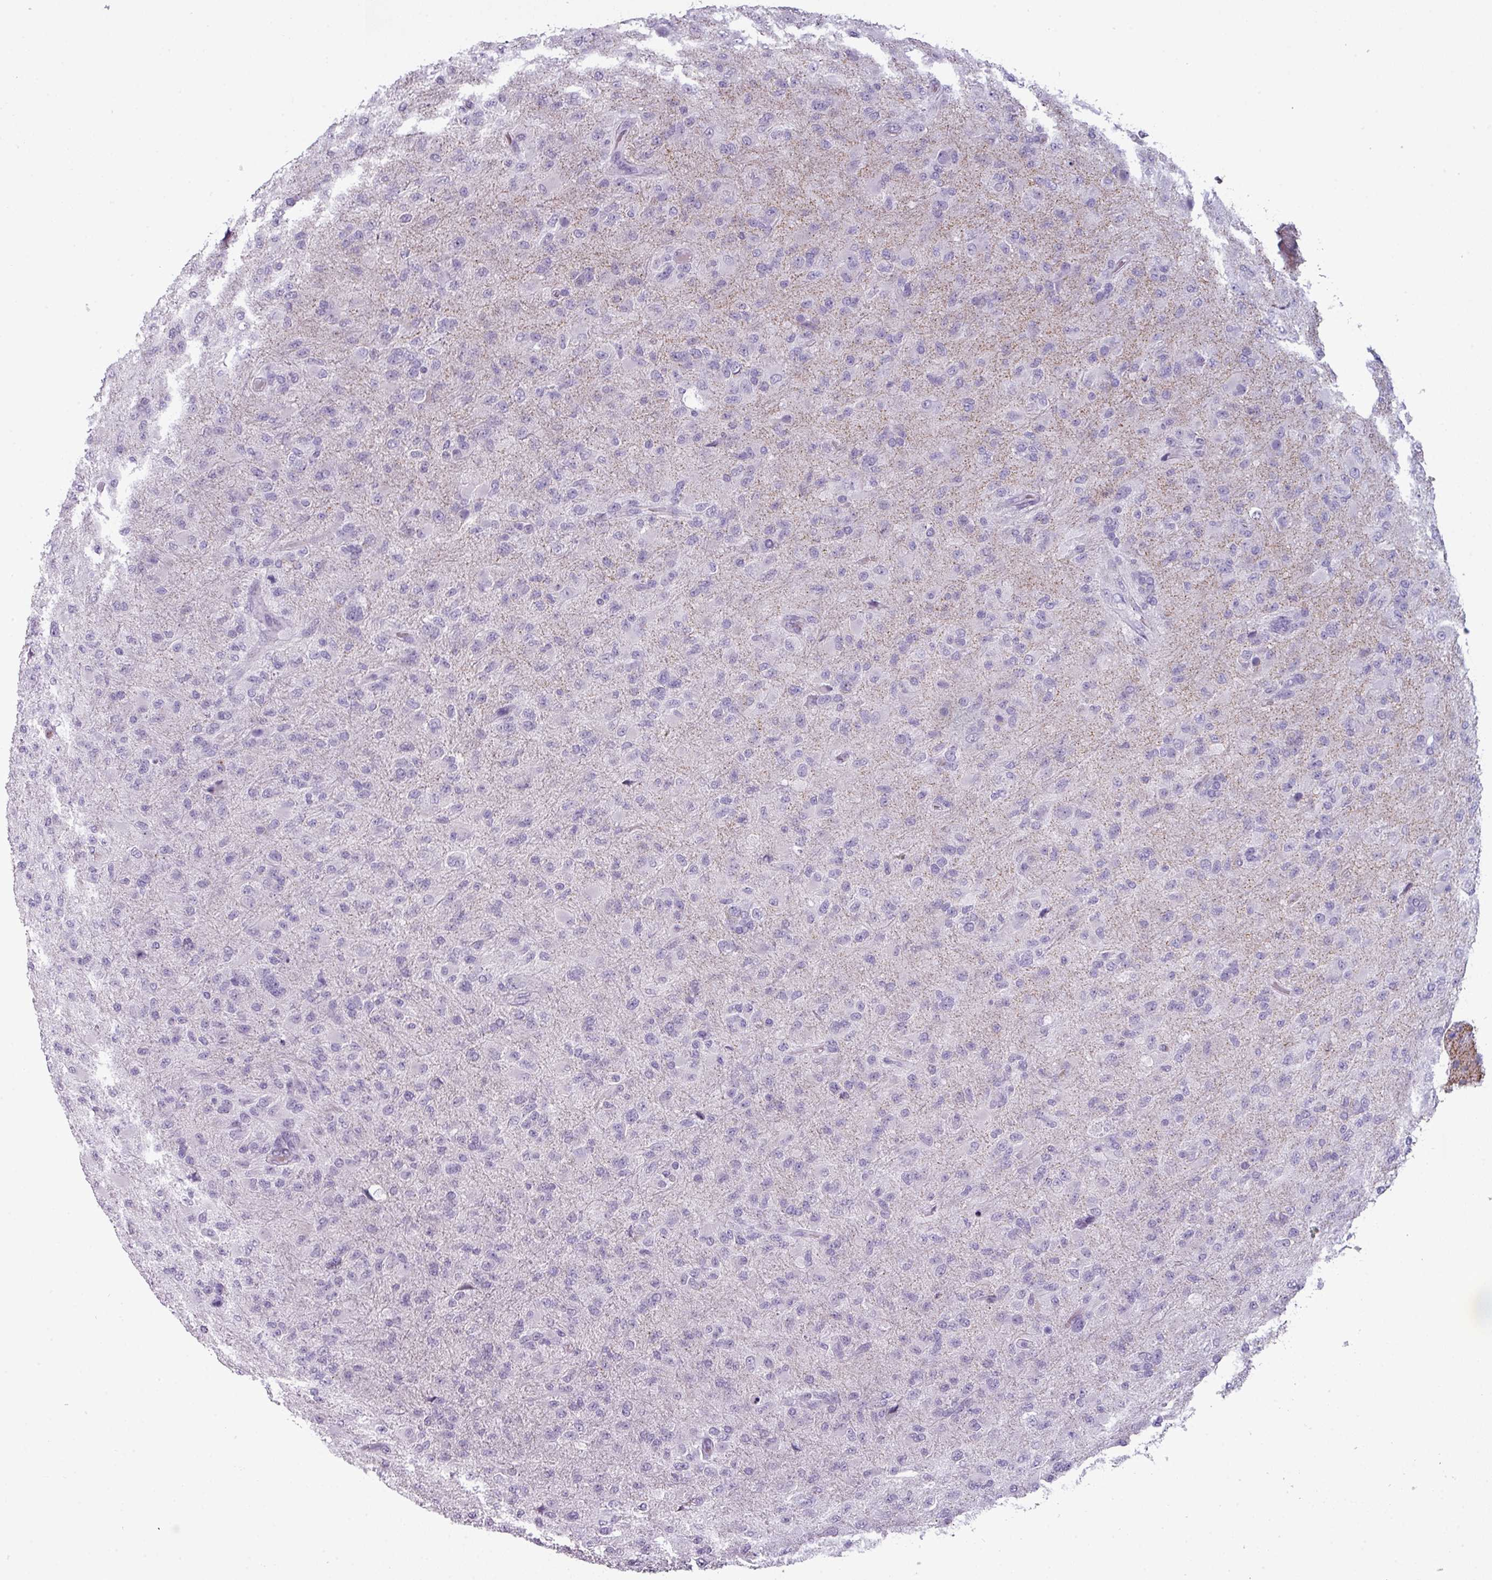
{"staining": {"intensity": "negative", "quantity": "none", "location": "none"}, "tissue": "glioma", "cell_type": "Tumor cells", "image_type": "cancer", "snomed": [{"axis": "morphology", "description": "Glioma, malignant, Low grade"}, {"axis": "topography", "description": "Brain"}], "caption": "There is no significant staining in tumor cells of malignant glioma (low-grade). Nuclei are stained in blue.", "gene": "AREL1", "patient": {"sex": "male", "age": 65}}